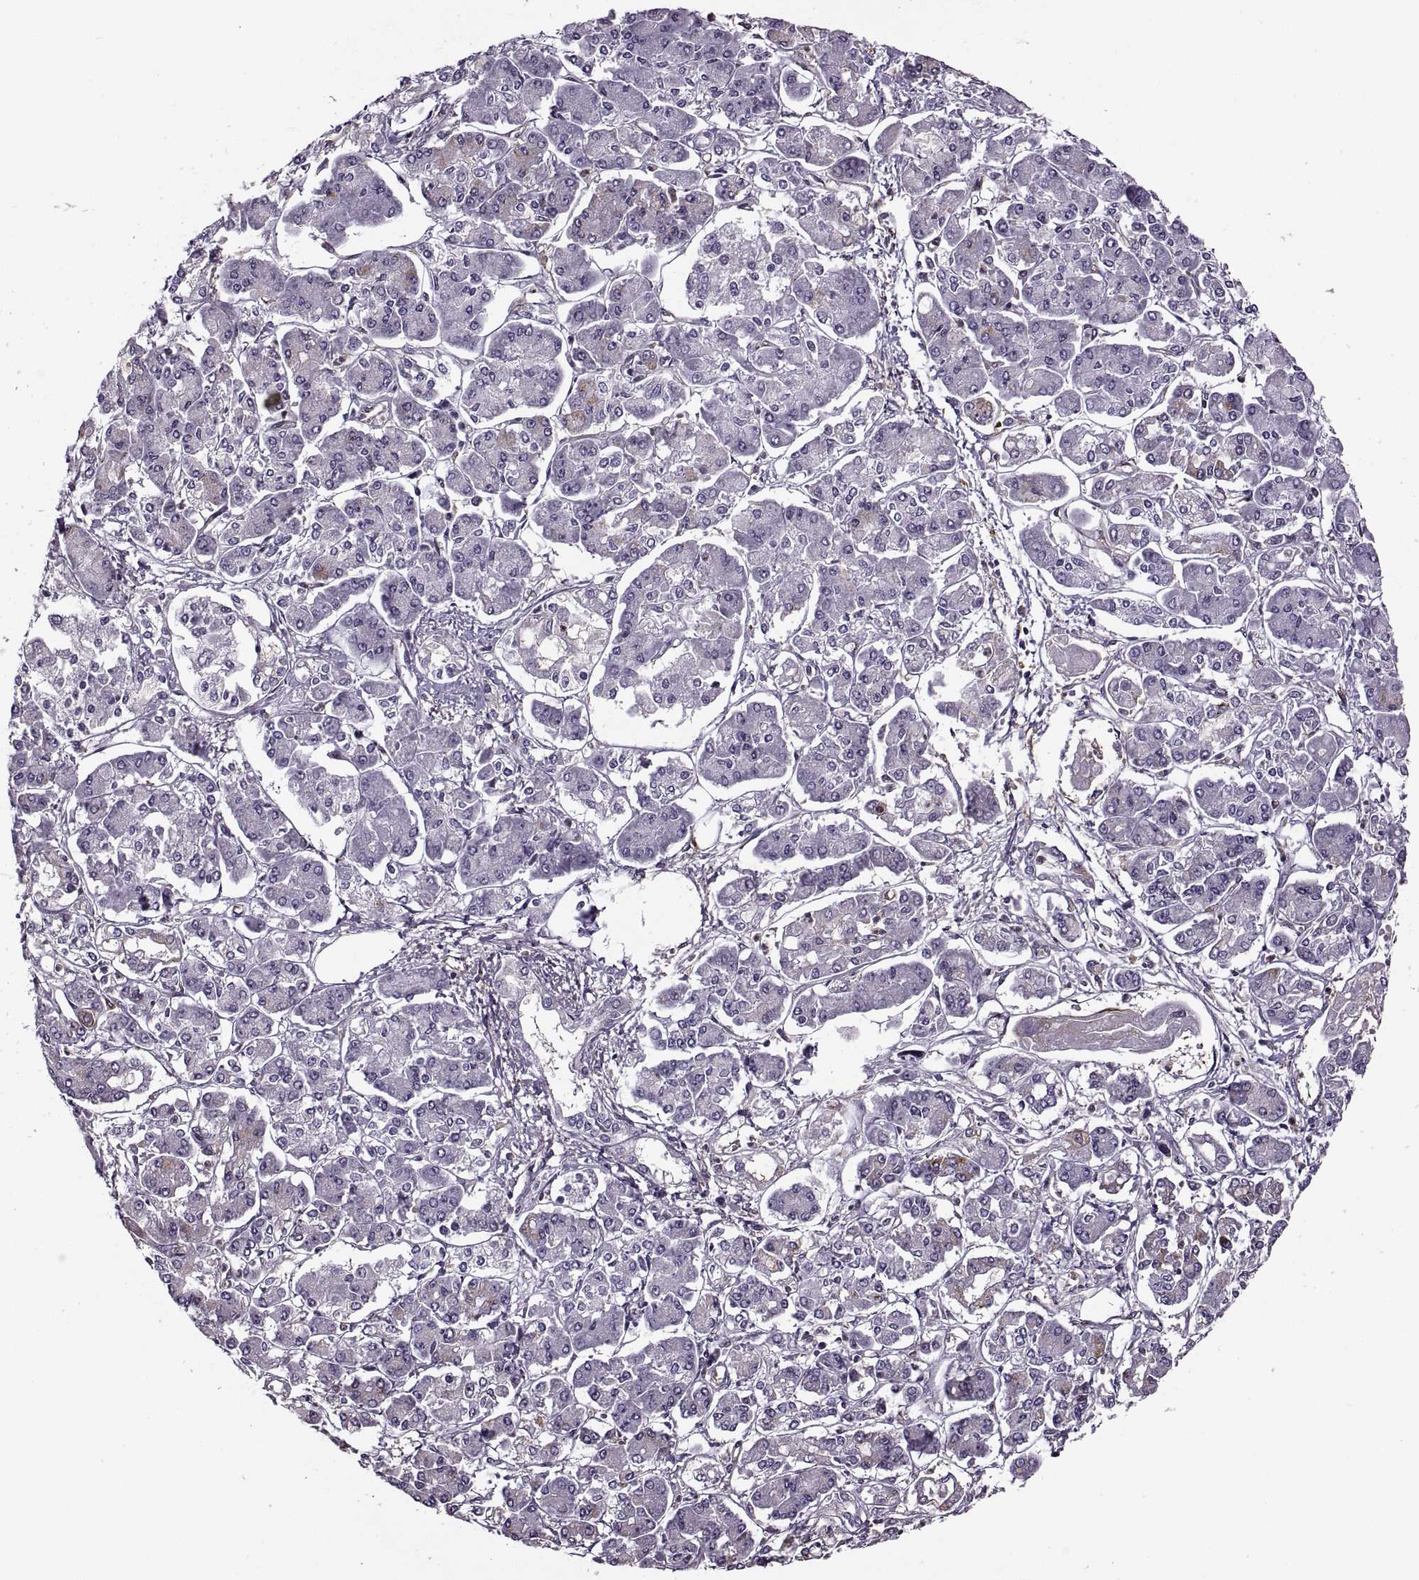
{"staining": {"intensity": "negative", "quantity": "none", "location": "none"}, "tissue": "pancreatic cancer", "cell_type": "Tumor cells", "image_type": "cancer", "snomed": [{"axis": "morphology", "description": "Adenocarcinoma, NOS"}, {"axis": "topography", "description": "Pancreas"}], "caption": "IHC photomicrograph of adenocarcinoma (pancreatic) stained for a protein (brown), which exhibits no staining in tumor cells.", "gene": "SLC2A3", "patient": {"sex": "male", "age": 85}}